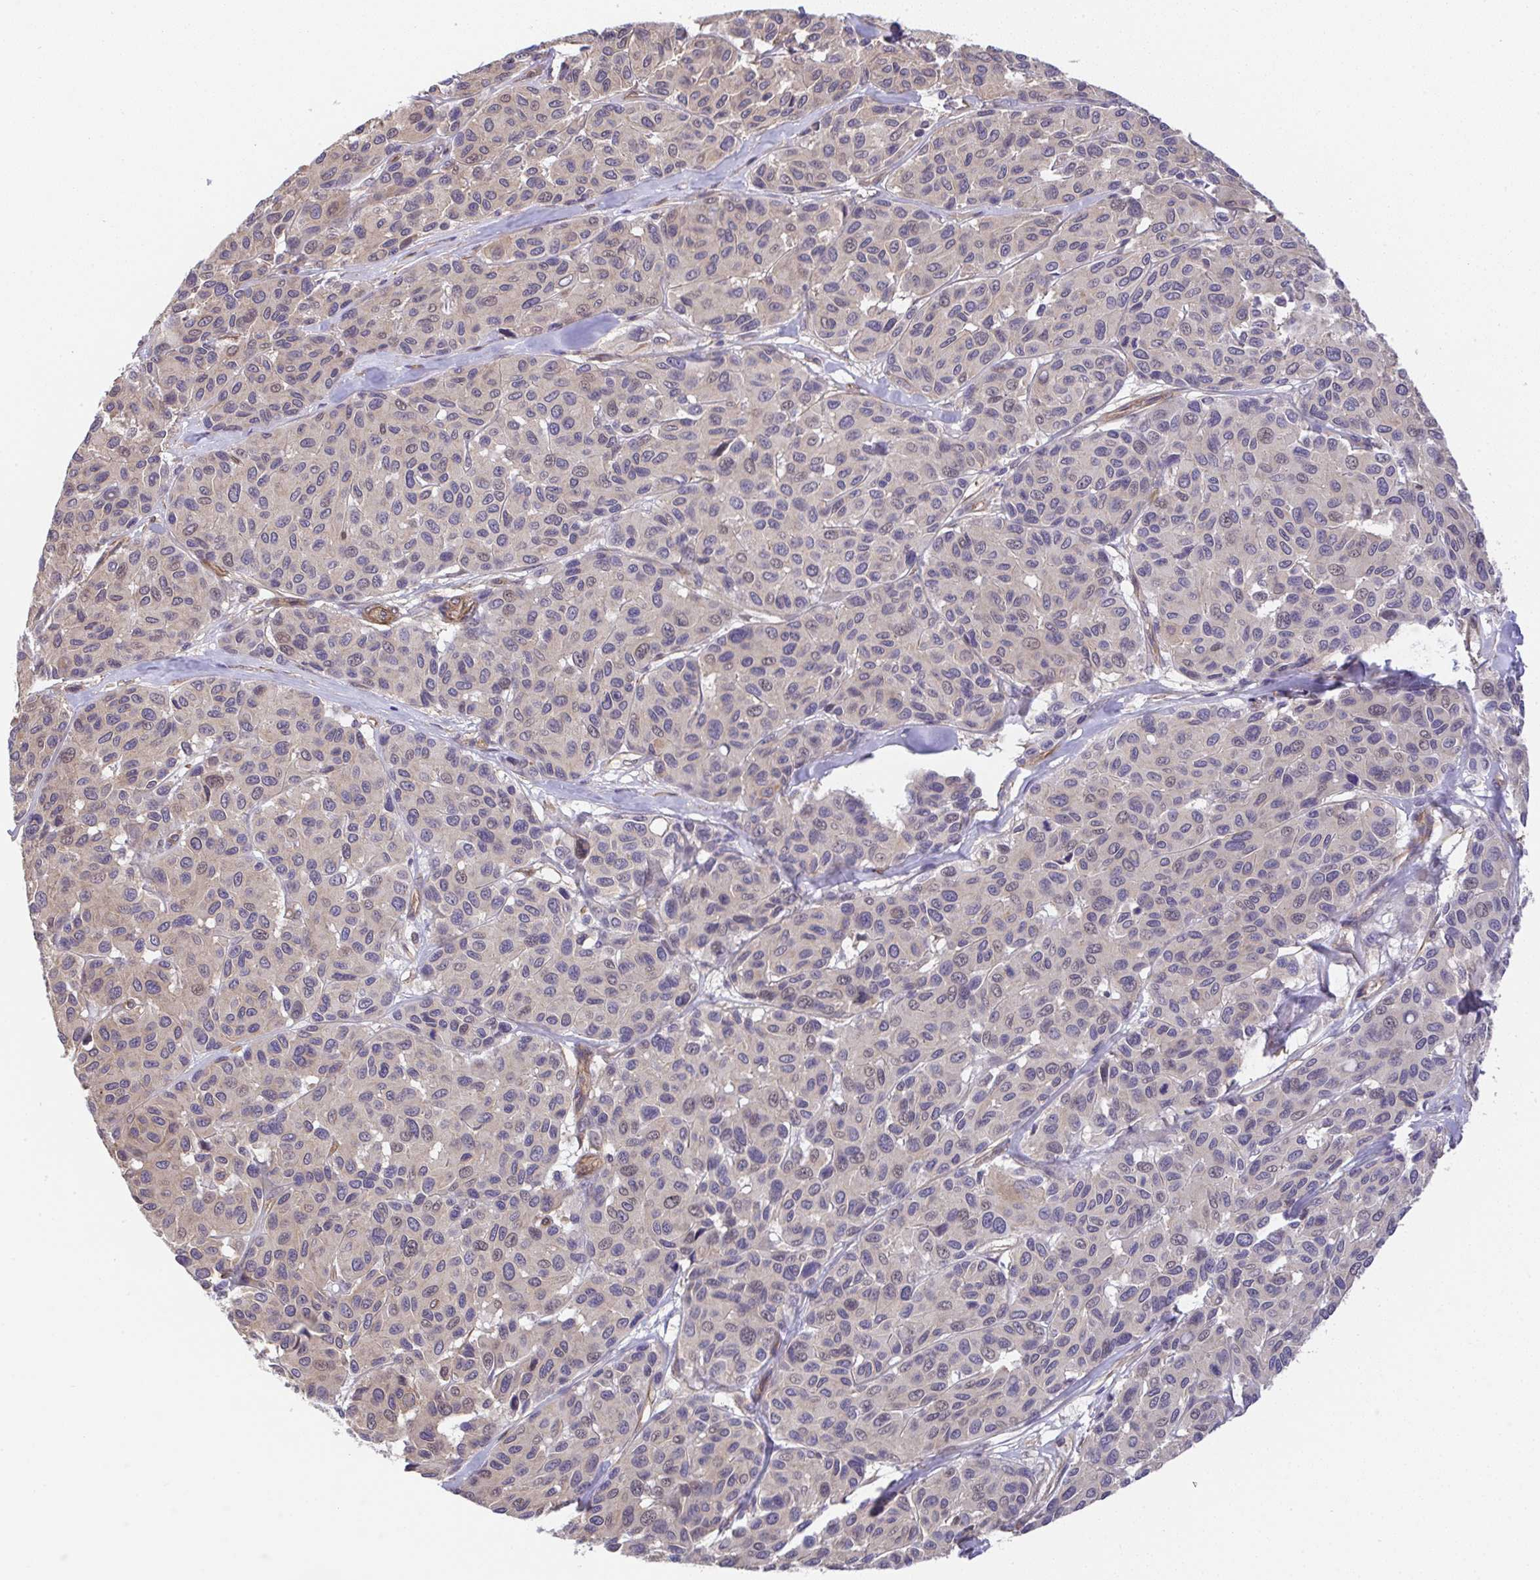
{"staining": {"intensity": "weak", "quantity": "<25%", "location": "cytoplasmic/membranous,nuclear"}, "tissue": "melanoma", "cell_type": "Tumor cells", "image_type": "cancer", "snomed": [{"axis": "morphology", "description": "Malignant melanoma, NOS"}, {"axis": "topography", "description": "Skin"}], "caption": "Immunohistochemistry image of human malignant melanoma stained for a protein (brown), which demonstrates no positivity in tumor cells.", "gene": "ZNF696", "patient": {"sex": "female", "age": 66}}